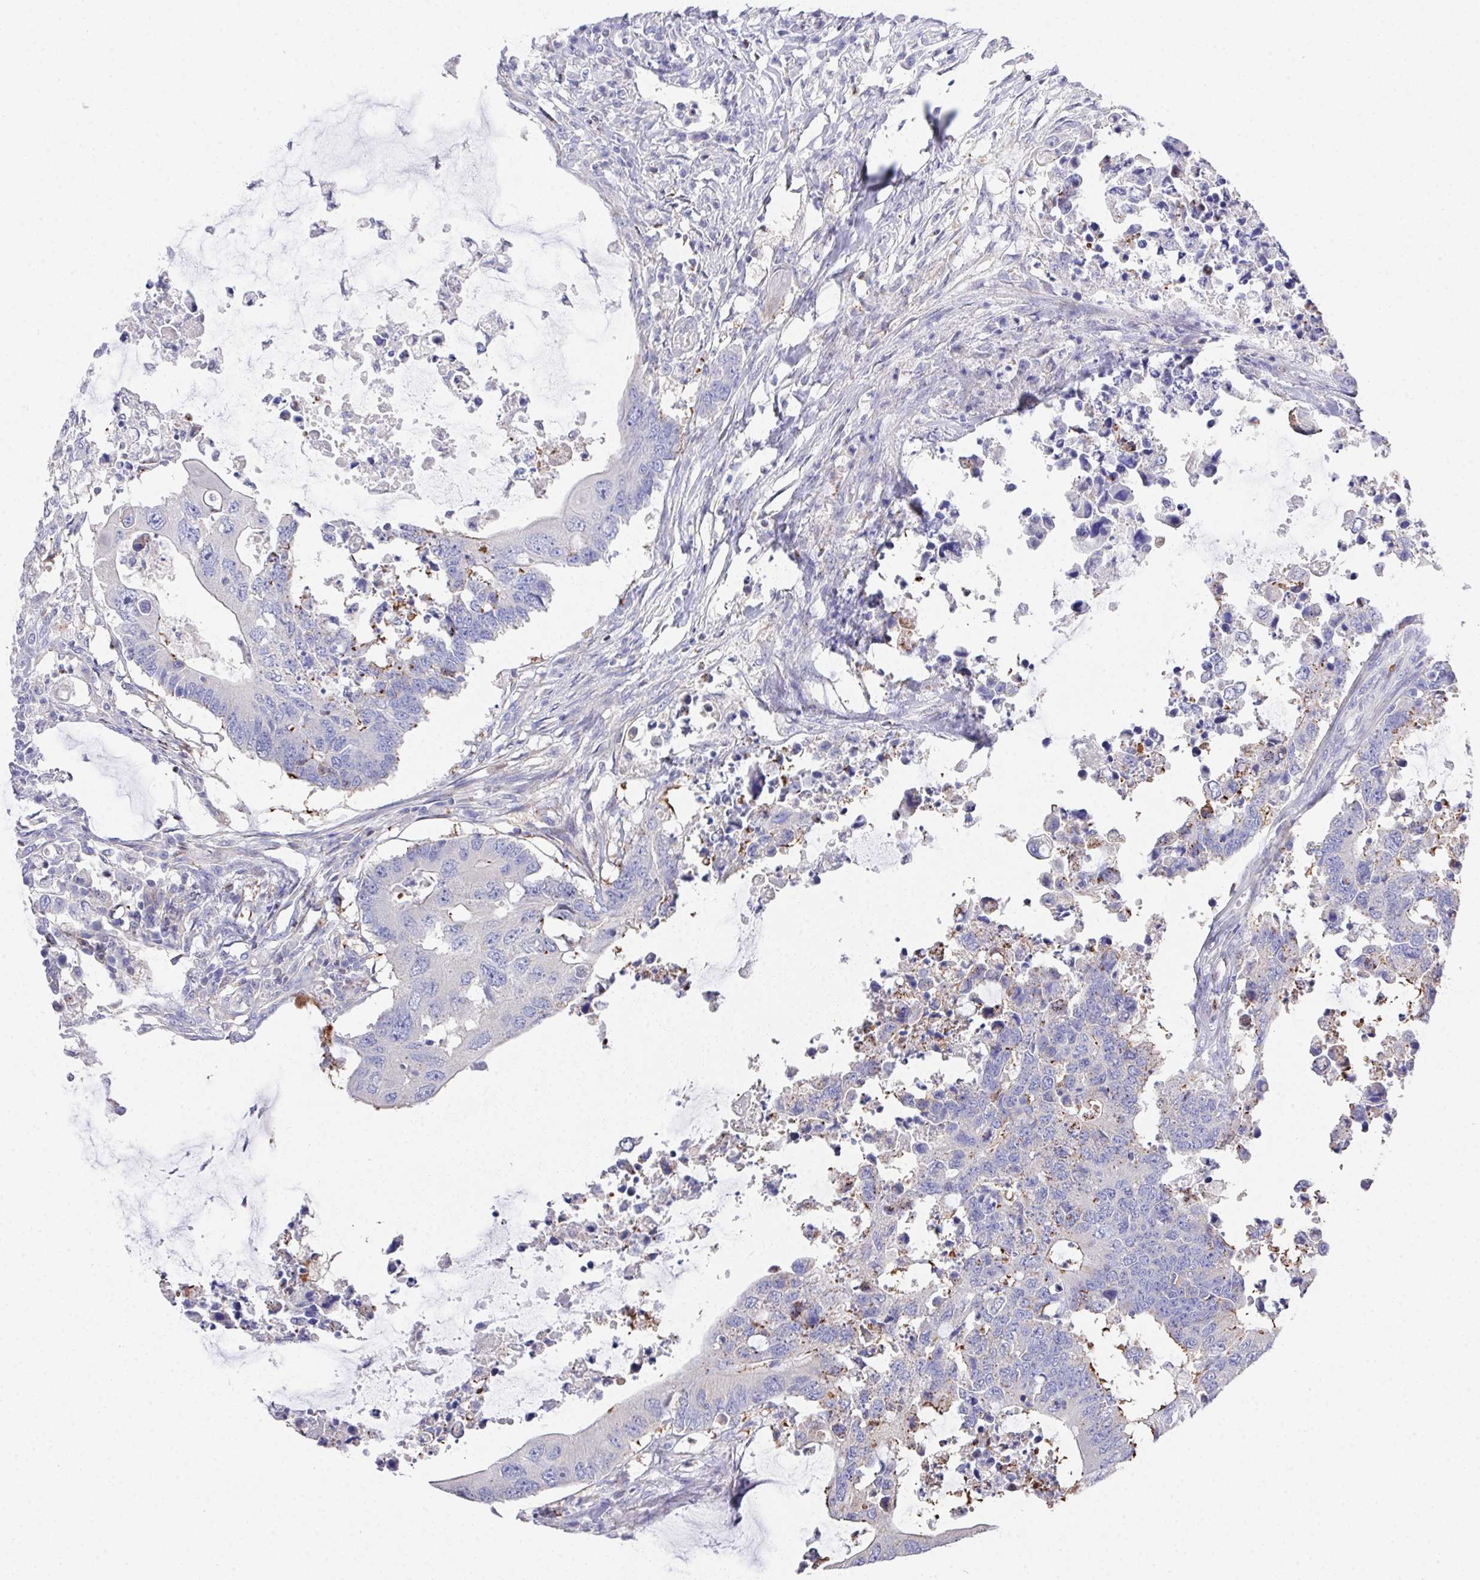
{"staining": {"intensity": "negative", "quantity": "none", "location": "none"}, "tissue": "colorectal cancer", "cell_type": "Tumor cells", "image_type": "cancer", "snomed": [{"axis": "morphology", "description": "Adenocarcinoma, NOS"}, {"axis": "topography", "description": "Colon"}], "caption": "Tumor cells show no significant protein positivity in colorectal cancer (adenocarcinoma).", "gene": "PRG3", "patient": {"sex": "male", "age": 71}}